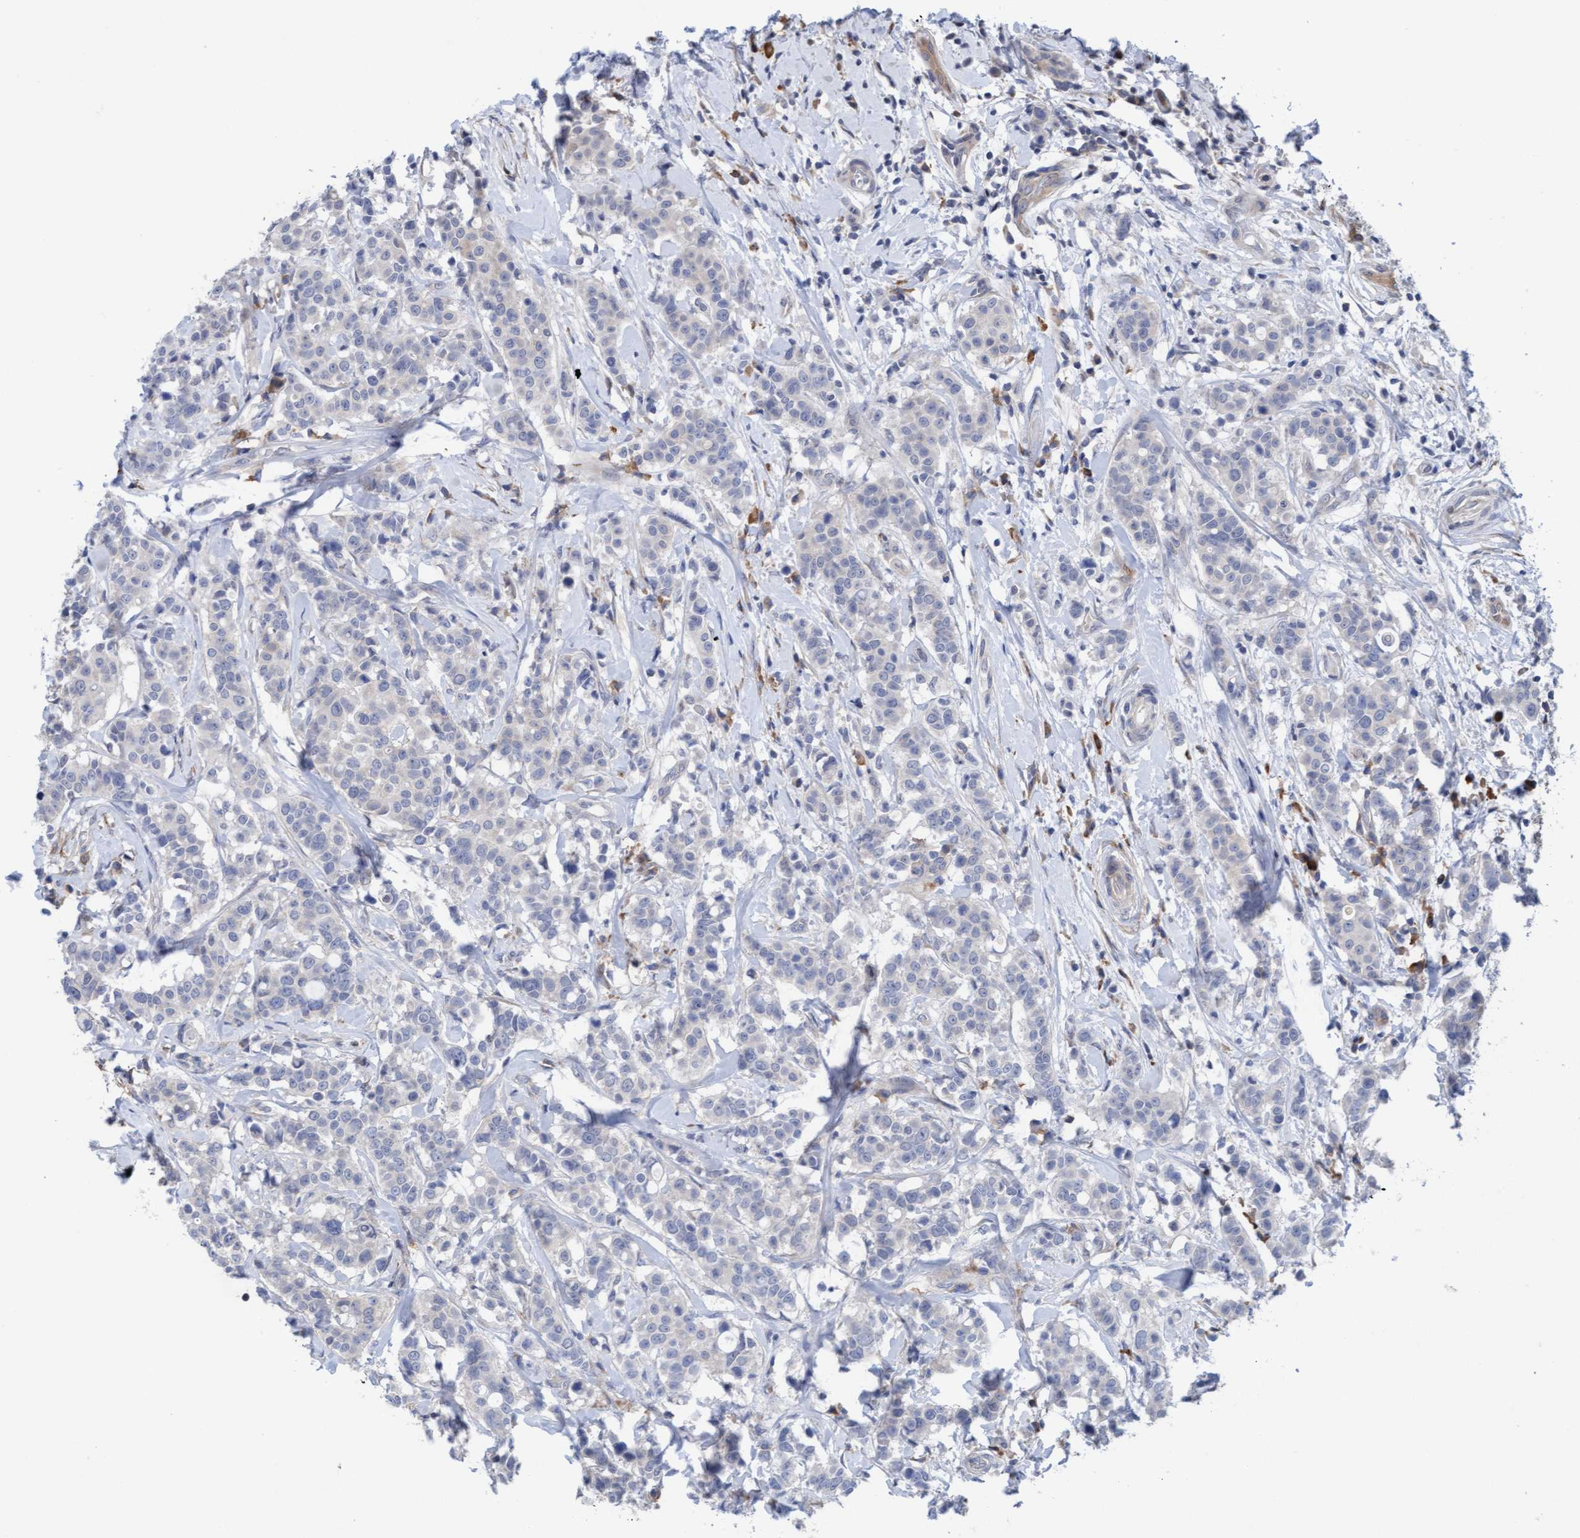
{"staining": {"intensity": "negative", "quantity": "none", "location": "none"}, "tissue": "breast cancer", "cell_type": "Tumor cells", "image_type": "cancer", "snomed": [{"axis": "morphology", "description": "Duct carcinoma"}, {"axis": "topography", "description": "Breast"}], "caption": "DAB (3,3'-diaminobenzidine) immunohistochemical staining of human breast cancer (invasive ductal carcinoma) displays no significant positivity in tumor cells. (DAB immunohistochemistry with hematoxylin counter stain).", "gene": "PLCD1", "patient": {"sex": "female", "age": 27}}